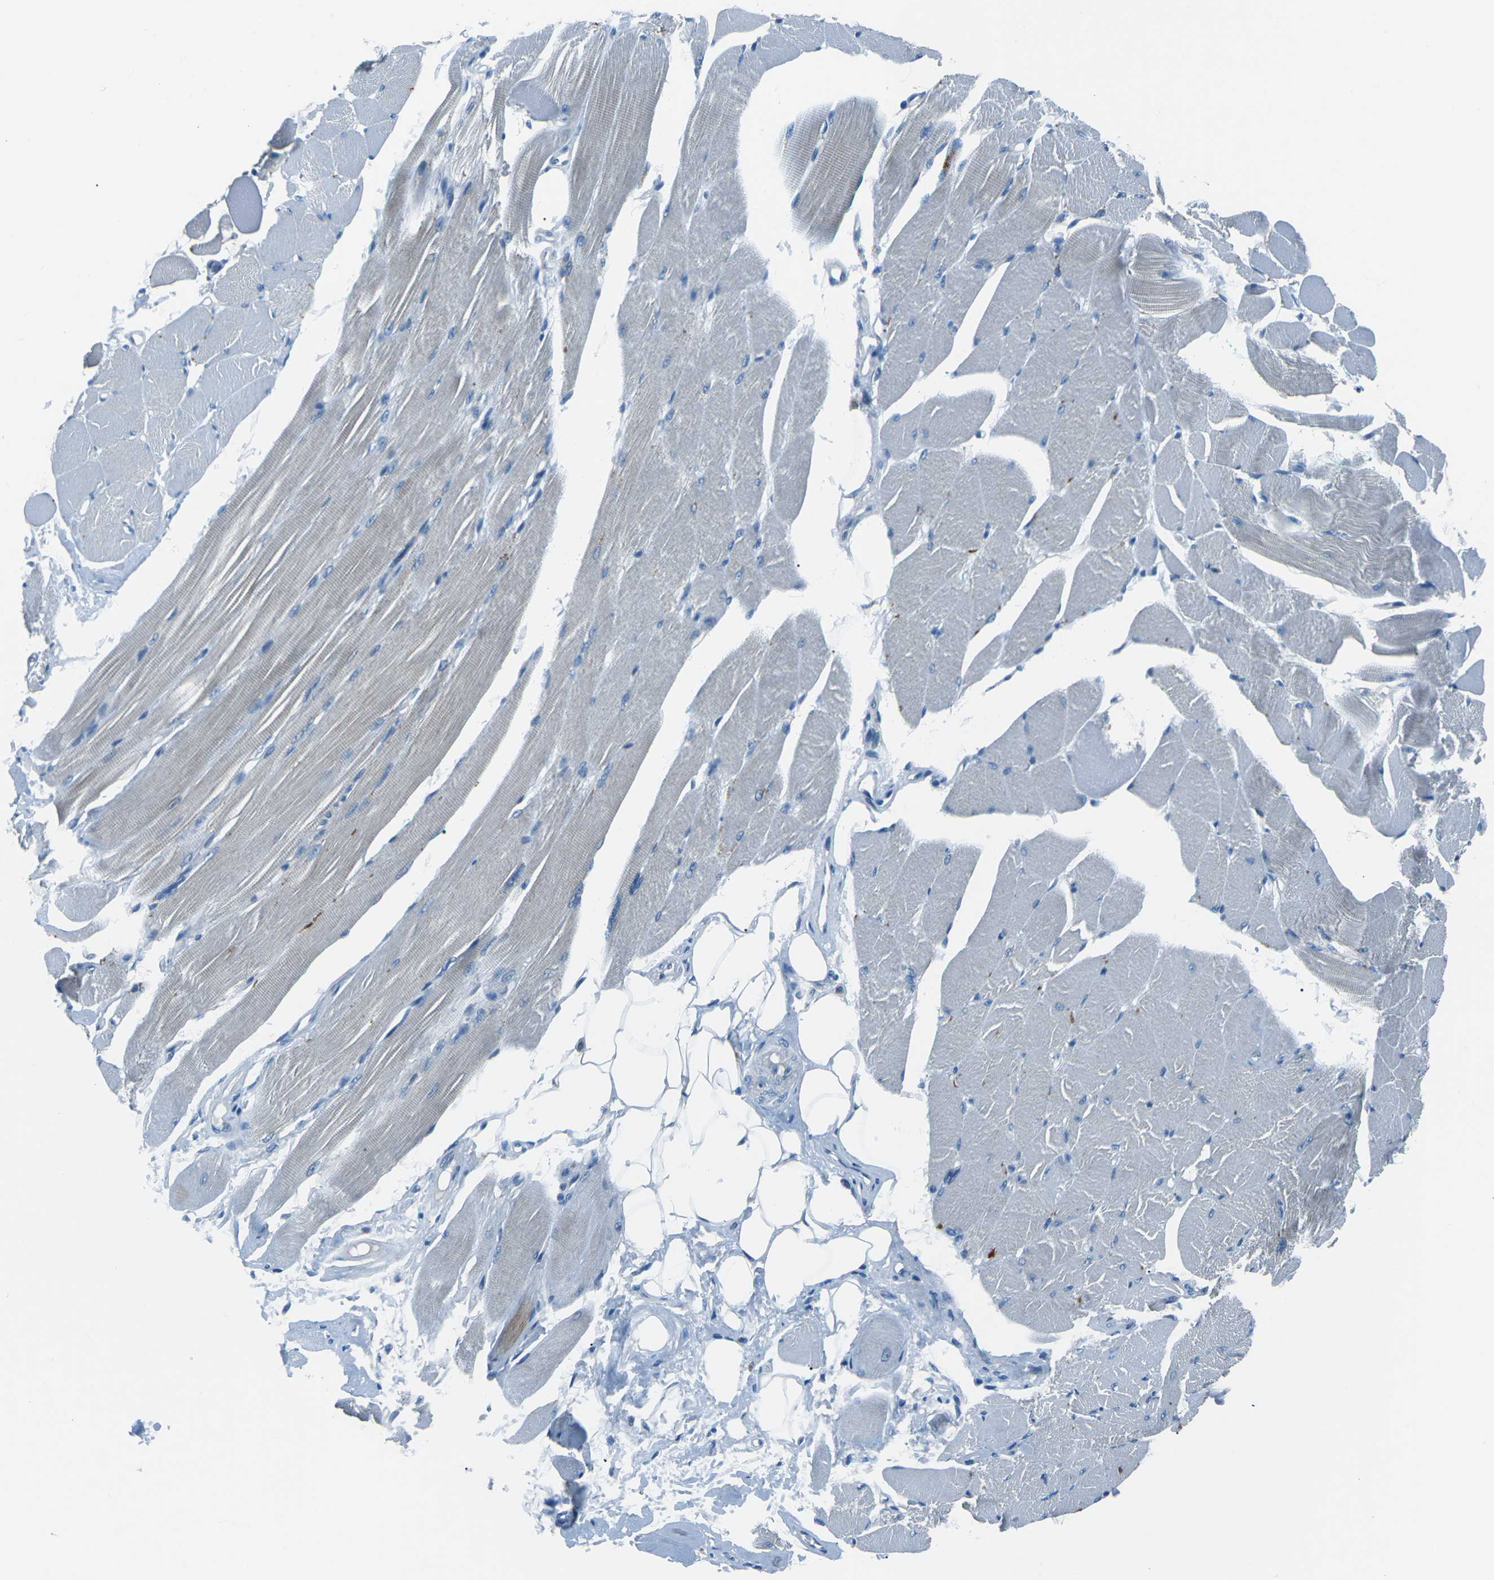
{"staining": {"intensity": "weak", "quantity": "<25%", "location": "cytoplasmic/membranous"}, "tissue": "skeletal muscle", "cell_type": "Myocytes", "image_type": "normal", "snomed": [{"axis": "morphology", "description": "Normal tissue, NOS"}, {"axis": "topography", "description": "Skeletal muscle"}, {"axis": "topography", "description": "Peripheral nerve tissue"}], "caption": "Immunohistochemistry (IHC) histopathology image of benign human skeletal muscle stained for a protein (brown), which exhibits no staining in myocytes.", "gene": "CD1D", "patient": {"sex": "female", "age": 84}}